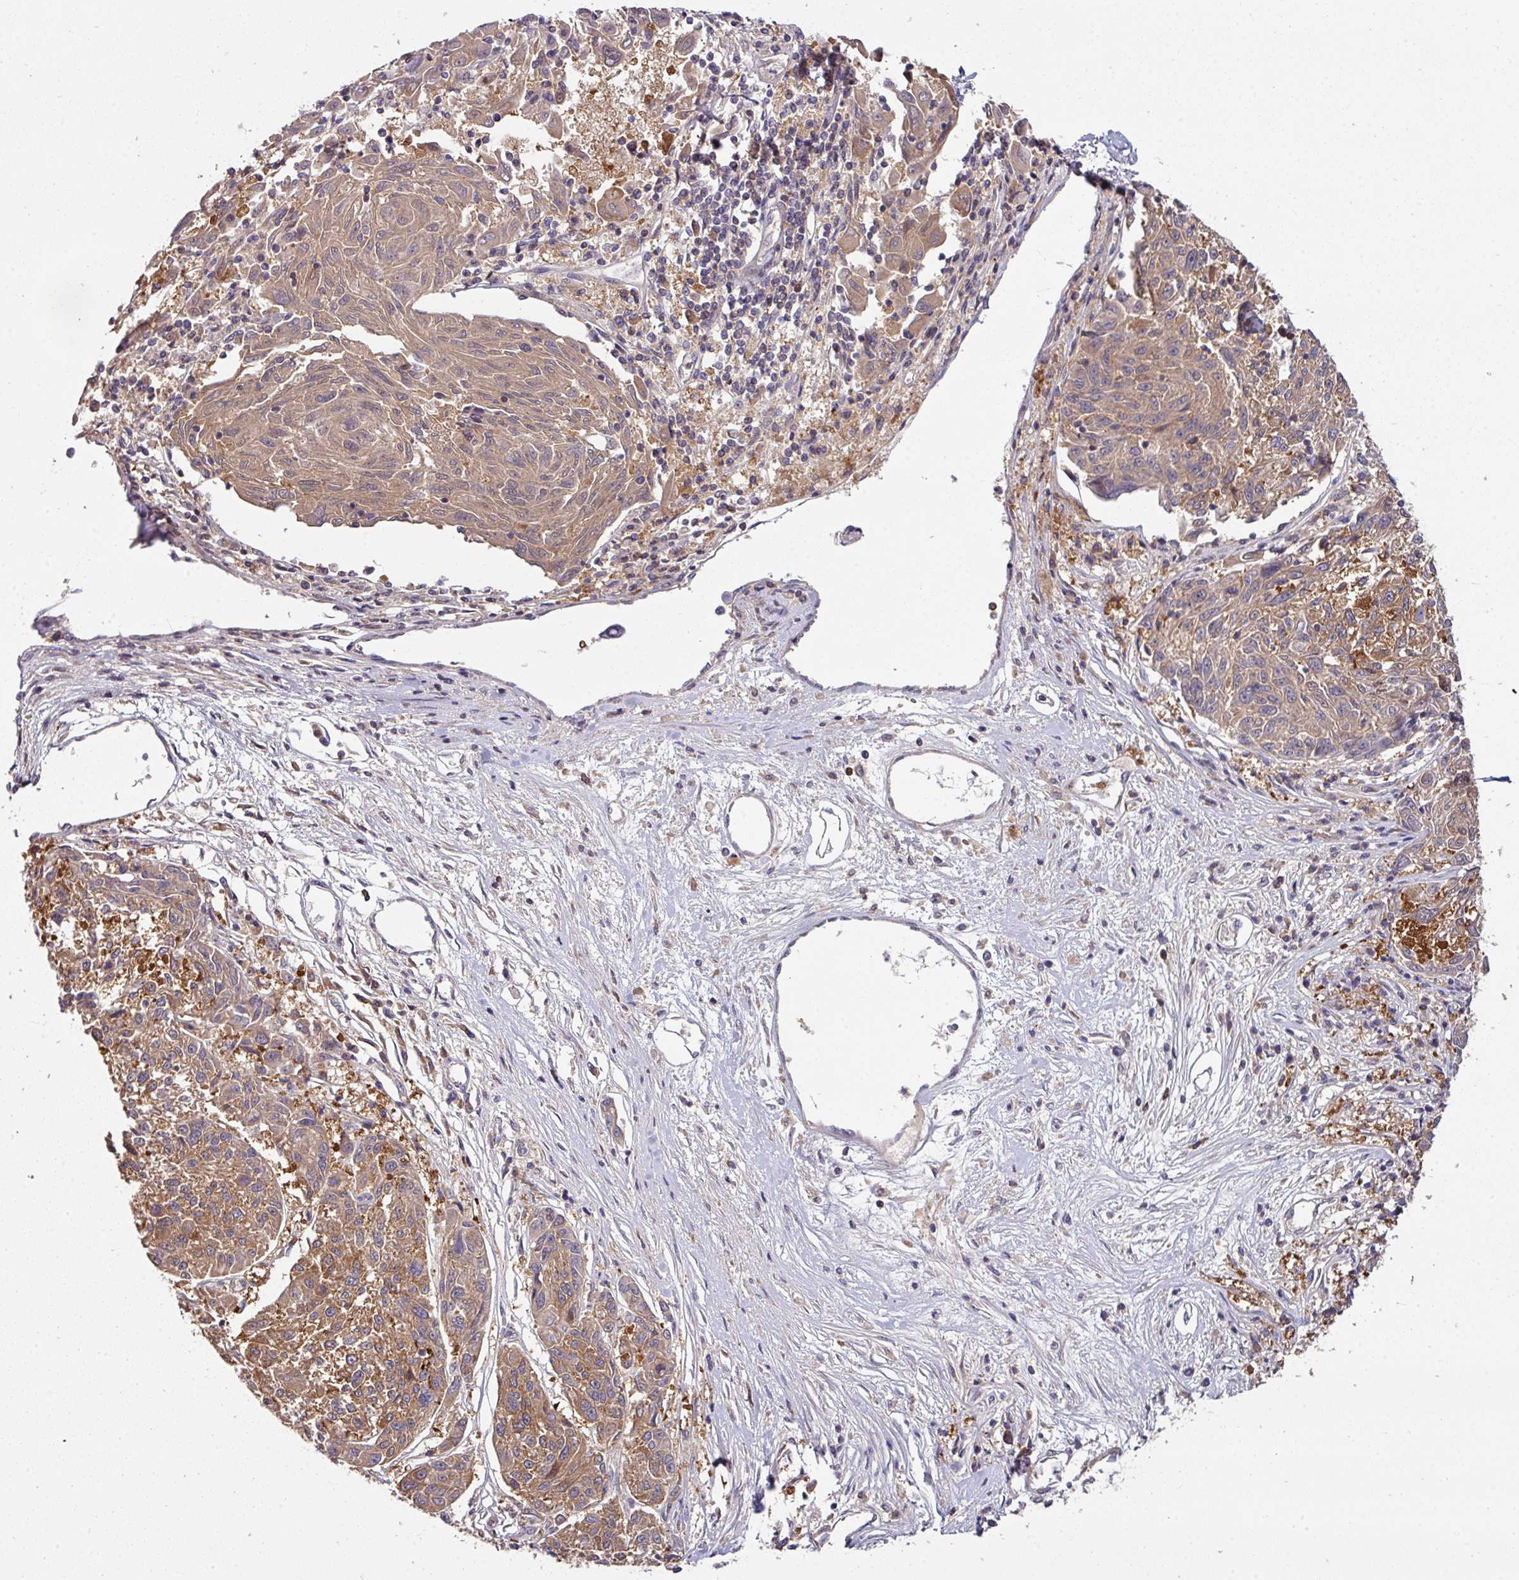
{"staining": {"intensity": "moderate", "quantity": ">75%", "location": "cytoplasmic/membranous"}, "tissue": "melanoma", "cell_type": "Tumor cells", "image_type": "cancer", "snomed": [{"axis": "morphology", "description": "Malignant melanoma, NOS"}, {"axis": "topography", "description": "Skin"}], "caption": "Tumor cells display medium levels of moderate cytoplasmic/membranous expression in approximately >75% of cells in melanoma. (Stains: DAB (3,3'-diaminobenzidine) in brown, nuclei in blue, Microscopy: brightfield microscopy at high magnification).", "gene": "SLAMF6", "patient": {"sex": "male", "age": 53}}